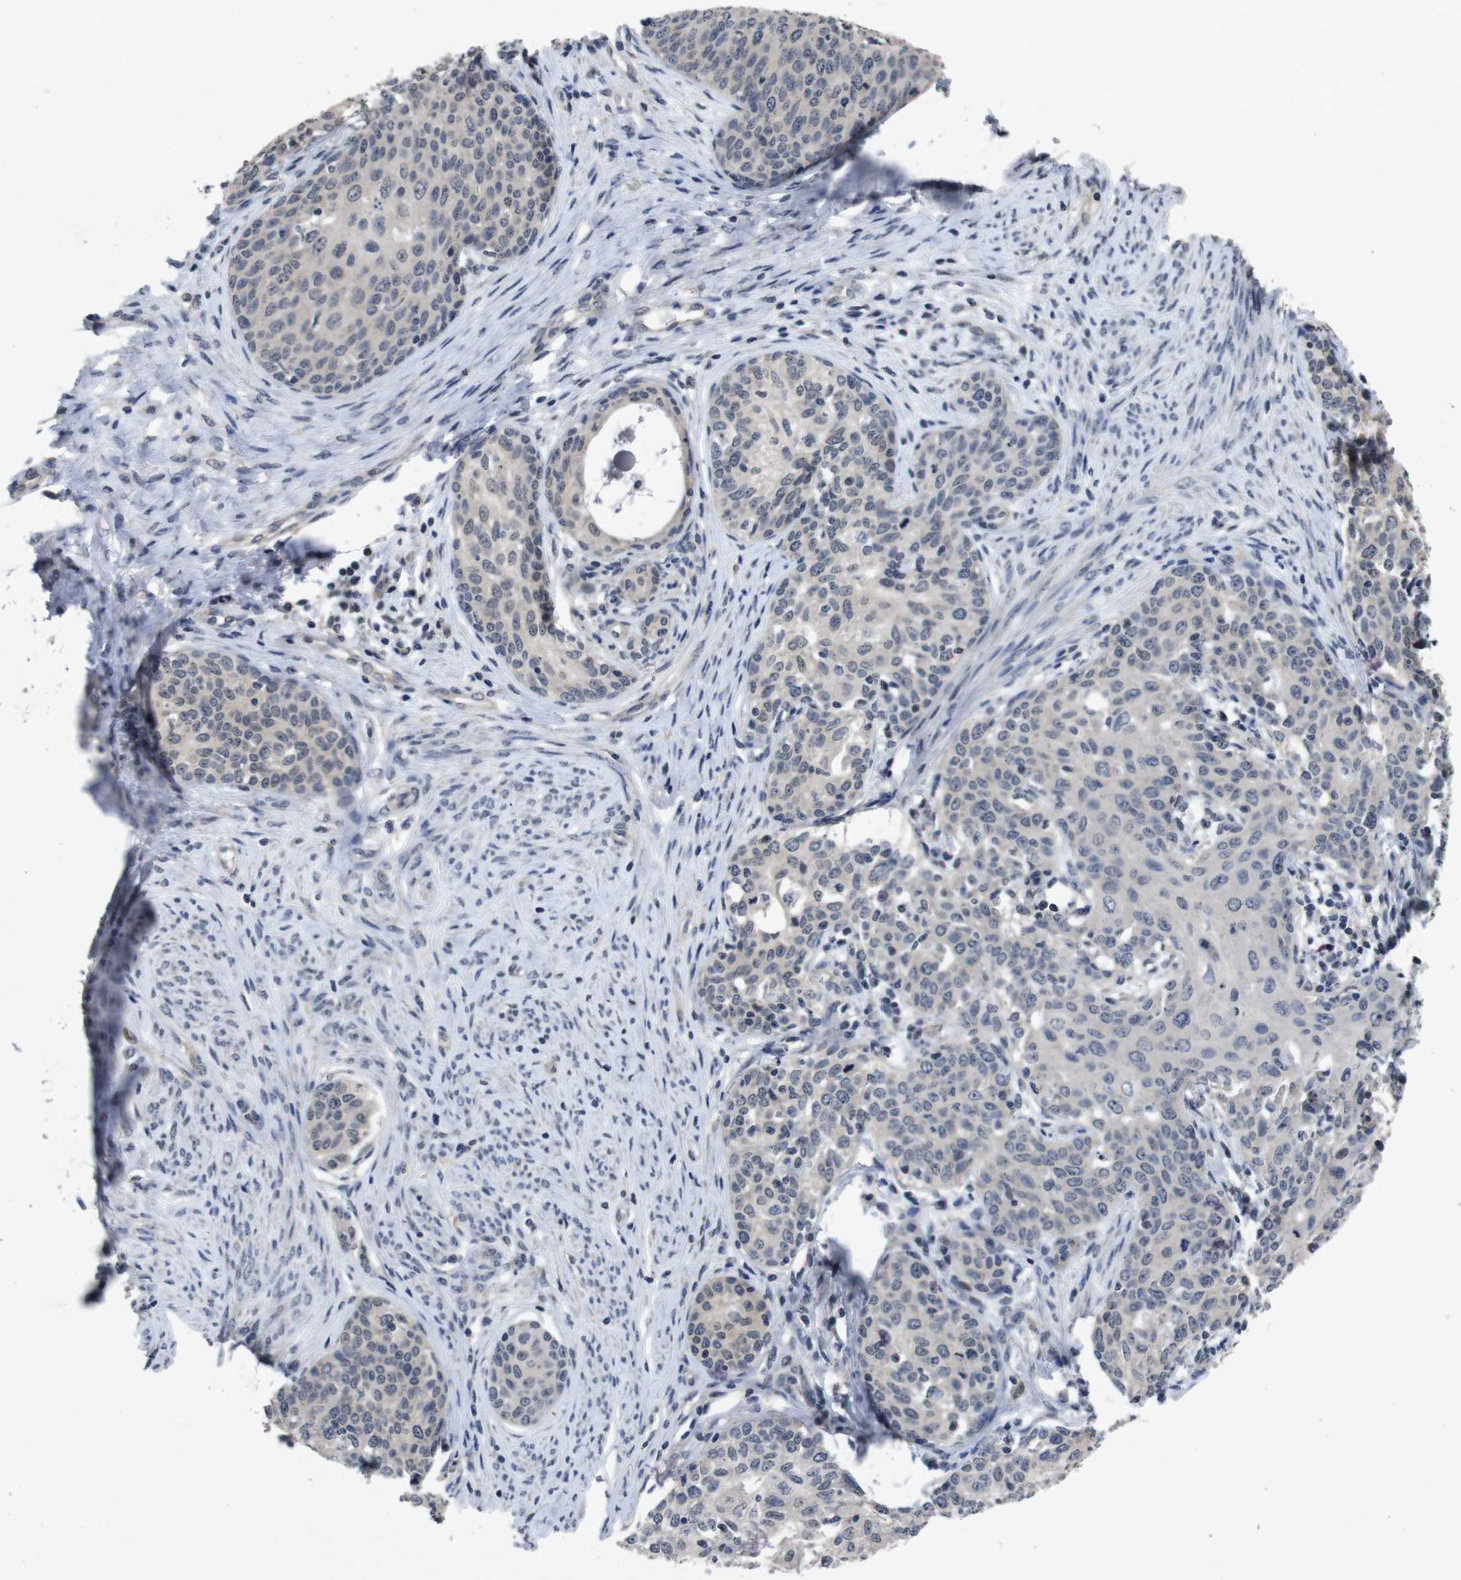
{"staining": {"intensity": "negative", "quantity": "none", "location": "none"}, "tissue": "cervical cancer", "cell_type": "Tumor cells", "image_type": "cancer", "snomed": [{"axis": "morphology", "description": "Squamous cell carcinoma, NOS"}, {"axis": "morphology", "description": "Adenocarcinoma, NOS"}, {"axis": "topography", "description": "Cervix"}], "caption": "Tumor cells are negative for brown protein staining in cervical cancer (adenocarcinoma).", "gene": "AKT3", "patient": {"sex": "female", "age": 52}}